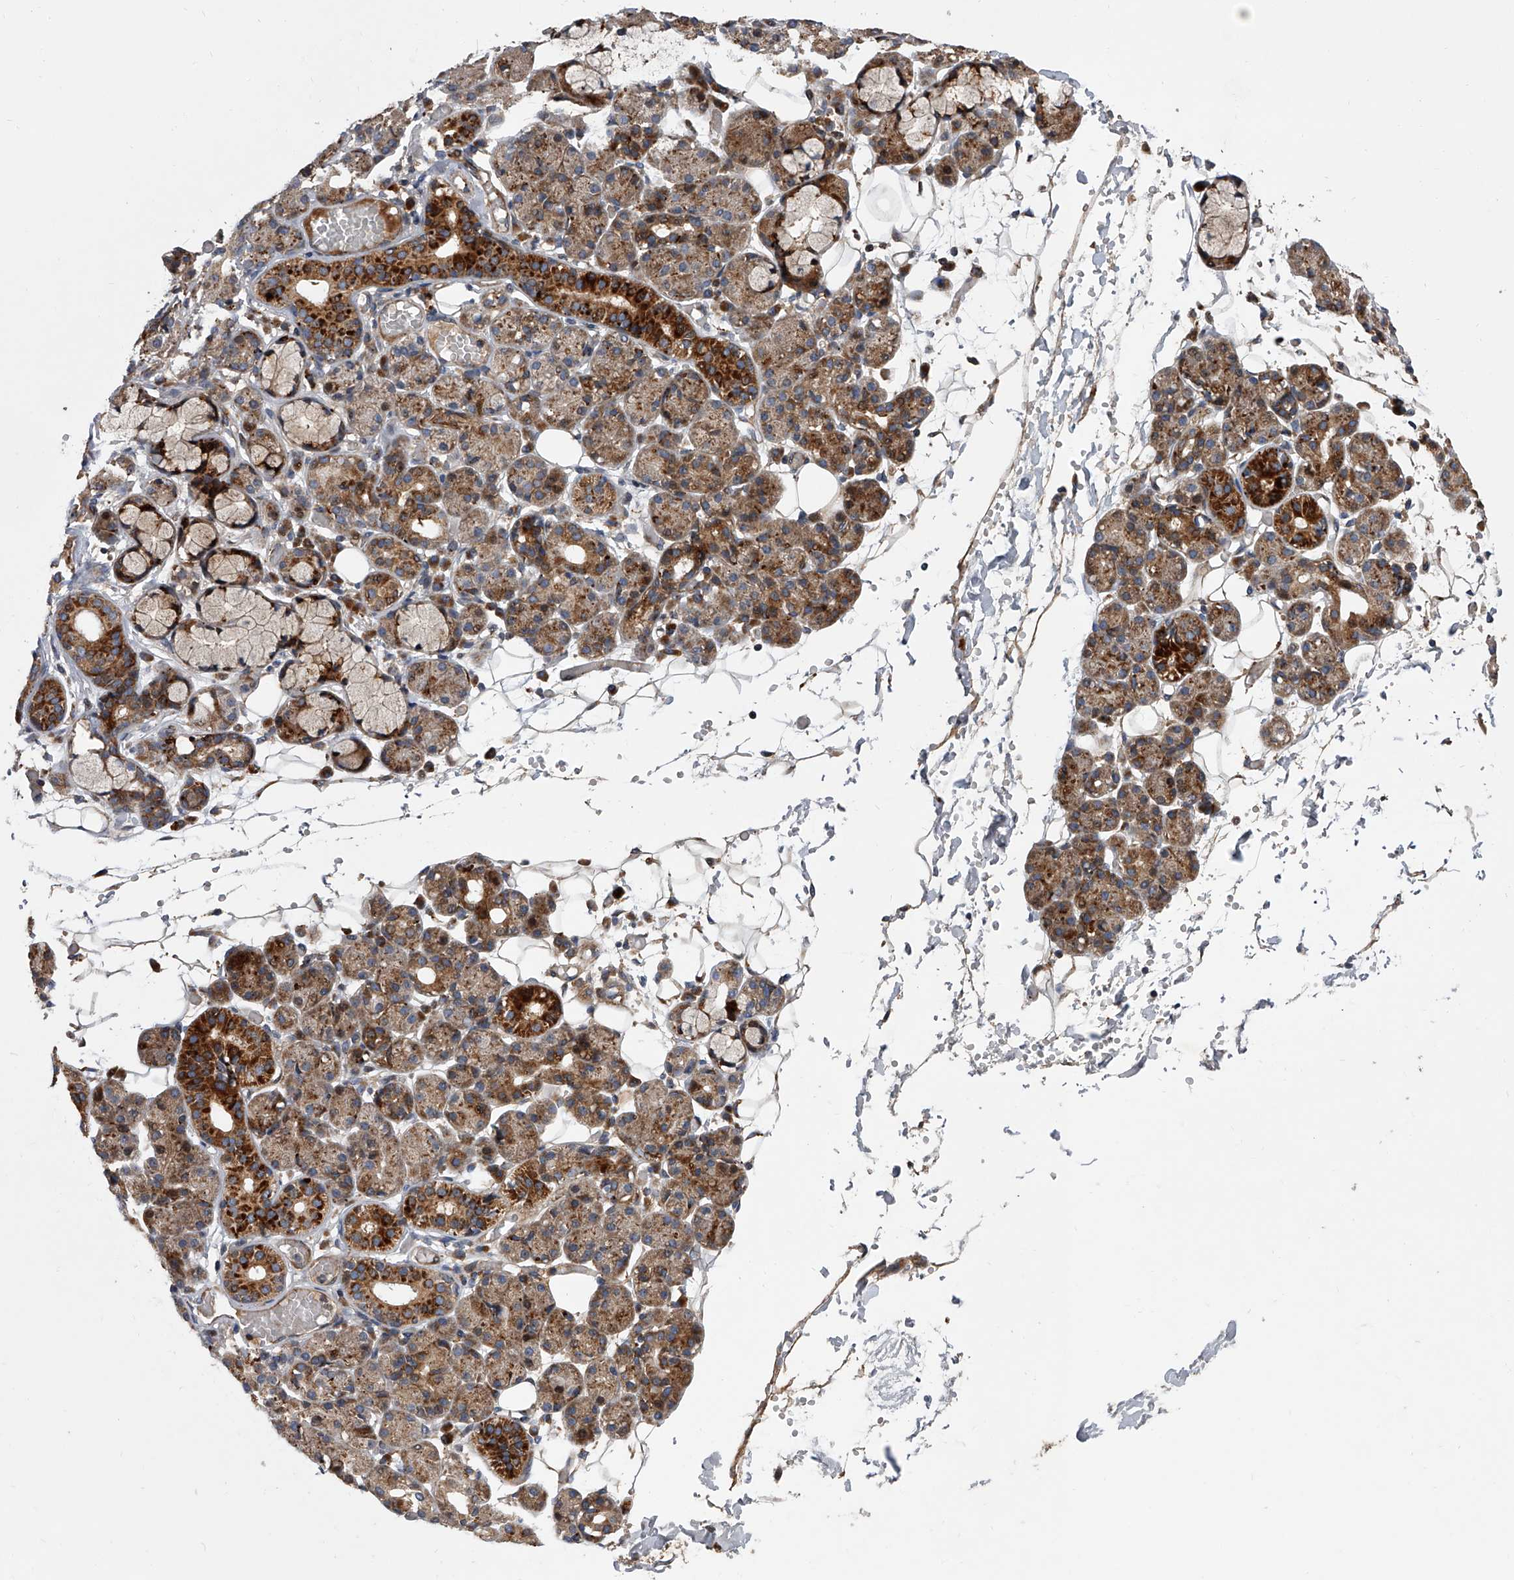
{"staining": {"intensity": "strong", "quantity": "25%-75%", "location": "cytoplasmic/membranous"}, "tissue": "salivary gland", "cell_type": "Glandular cells", "image_type": "normal", "snomed": [{"axis": "morphology", "description": "Normal tissue, NOS"}, {"axis": "topography", "description": "Salivary gland"}], "caption": "Salivary gland stained for a protein demonstrates strong cytoplasmic/membranous positivity in glandular cells. The protein of interest is stained brown, and the nuclei are stained in blue (DAB IHC with brightfield microscopy, high magnification).", "gene": "USP47", "patient": {"sex": "male", "age": 63}}